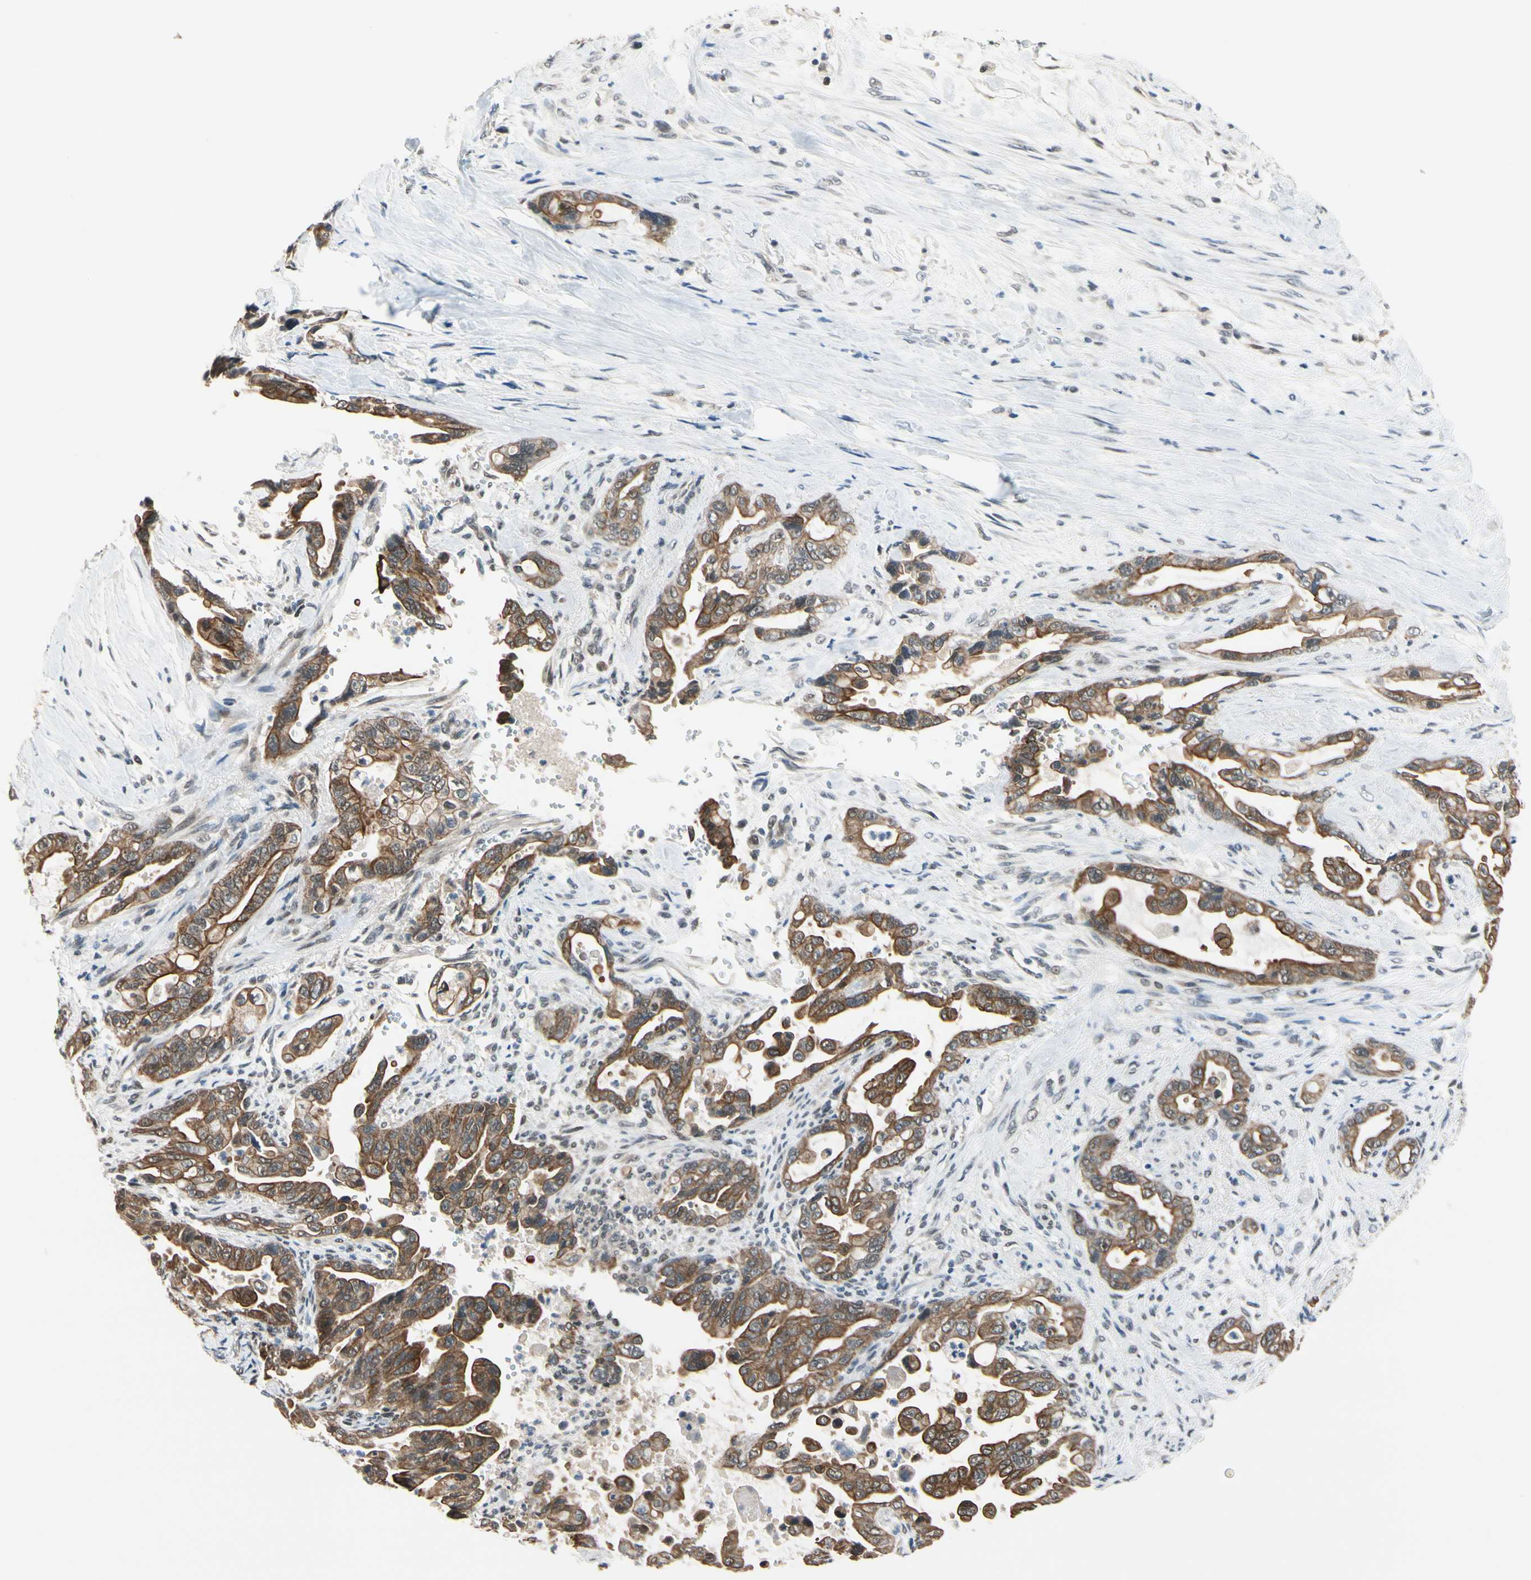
{"staining": {"intensity": "moderate", "quantity": ">75%", "location": "cytoplasmic/membranous"}, "tissue": "pancreatic cancer", "cell_type": "Tumor cells", "image_type": "cancer", "snomed": [{"axis": "morphology", "description": "Adenocarcinoma, NOS"}, {"axis": "topography", "description": "Pancreas"}], "caption": "Protein staining of pancreatic cancer (adenocarcinoma) tissue shows moderate cytoplasmic/membranous positivity in approximately >75% of tumor cells.", "gene": "TAF12", "patient": {"sex": "male", "age": 70}}